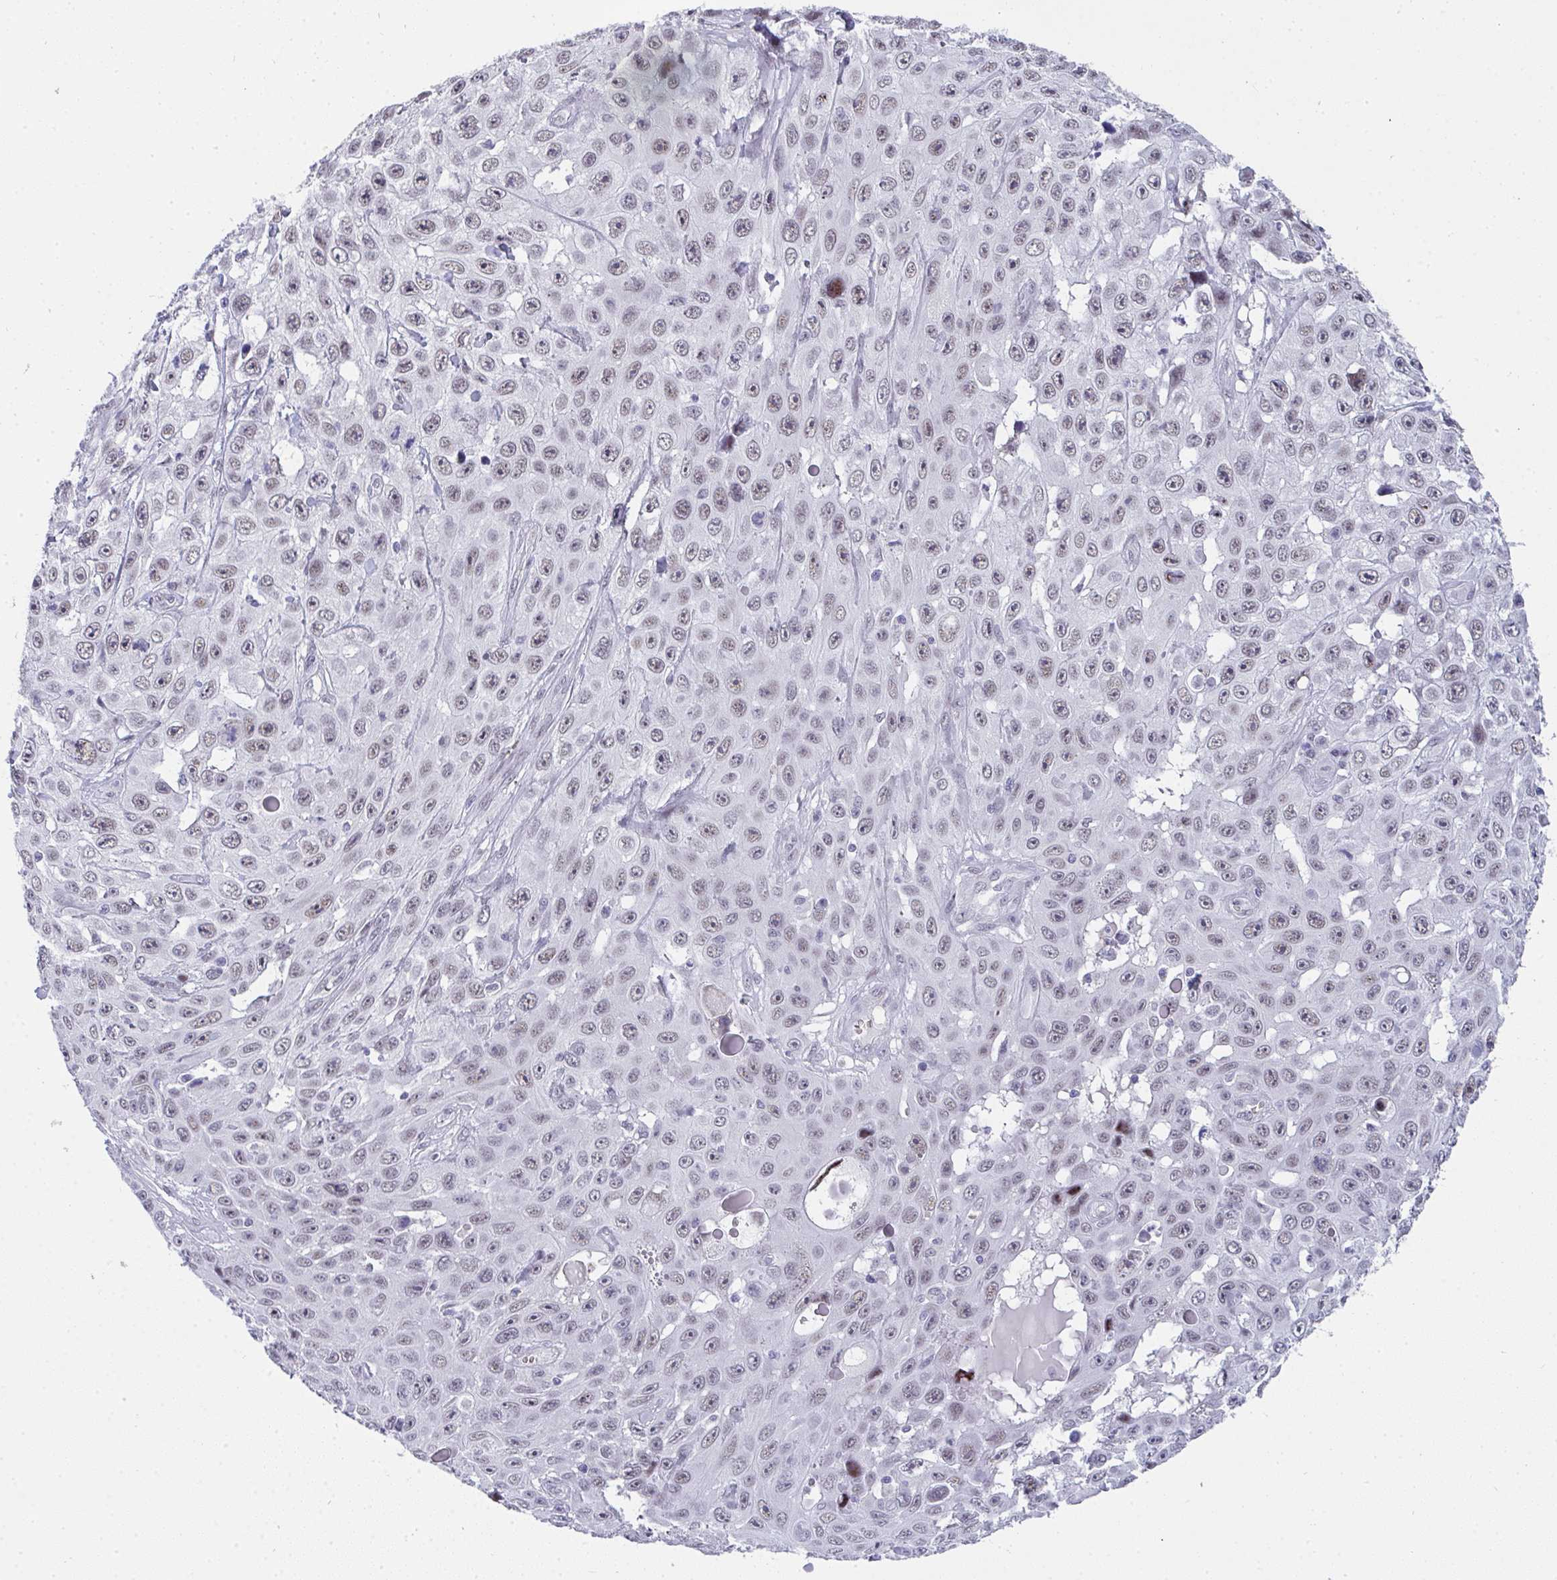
{"staining": {"intensity": "weak", "quantity": "25%-75%", "location": "nuclear"}, "tissue": "skin cancer", "cell_type": "Tumor cells", "image_type": "cancer", "snomed": [{"axis": "morphology", "description": "Squamous cell carcinoma, NOS"}, {"axis": "topography", "description": "Skin"}], "caption": "An image of skin cancer (squamous cell carcinoma) stained for a protein demonstrates weak nuclear brown staining in tumor cells.", "gene": "TNMD", "patient": {"sex": "male", "age": 82}}